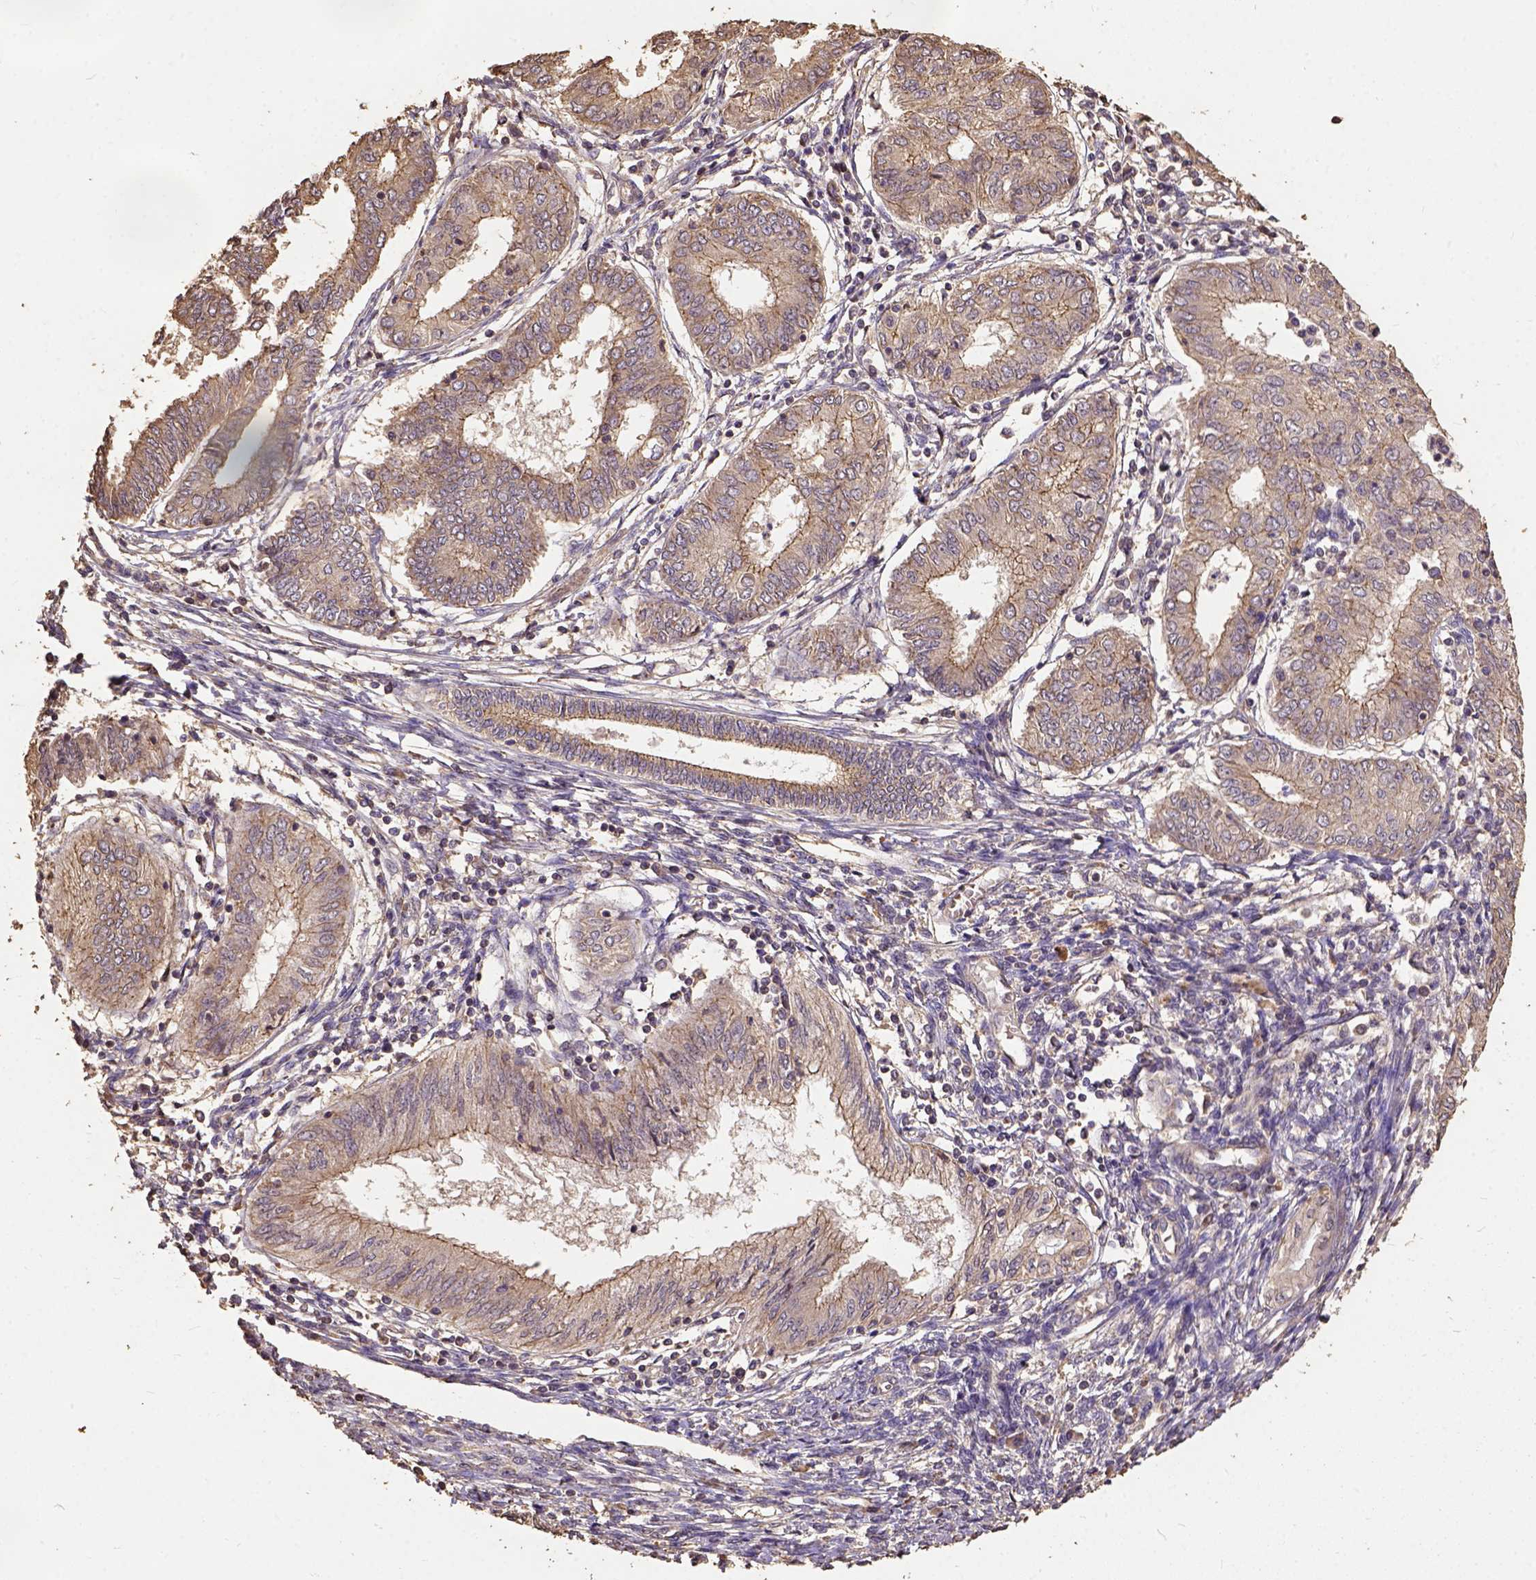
{"staining": {"intensity": "moderate", "quantity": "<25%", "location": "cytoplasmic/membranous"}, "tissue": "endometrial cancer", "cell_type": "Tumor cells", "image_type": "cancer", "snomed": [{"axis": "morphology", "description": "Adenocarcinoma, NOS"}, {"axis": "topography", "description": "Endometrium"}], "caption": "Immunohistochemical staining of human endometrial adenocarcinoma displays moderate cytoplasmic/membranous protein positivity in approximately <25% of tumor cells. (DAB (3,3'-diaminobenzidine) = brown stain, brightfield microscopy at high magnification).", "gene": "ATP1B3", "patient": {"sex": "female", "age": 68}}